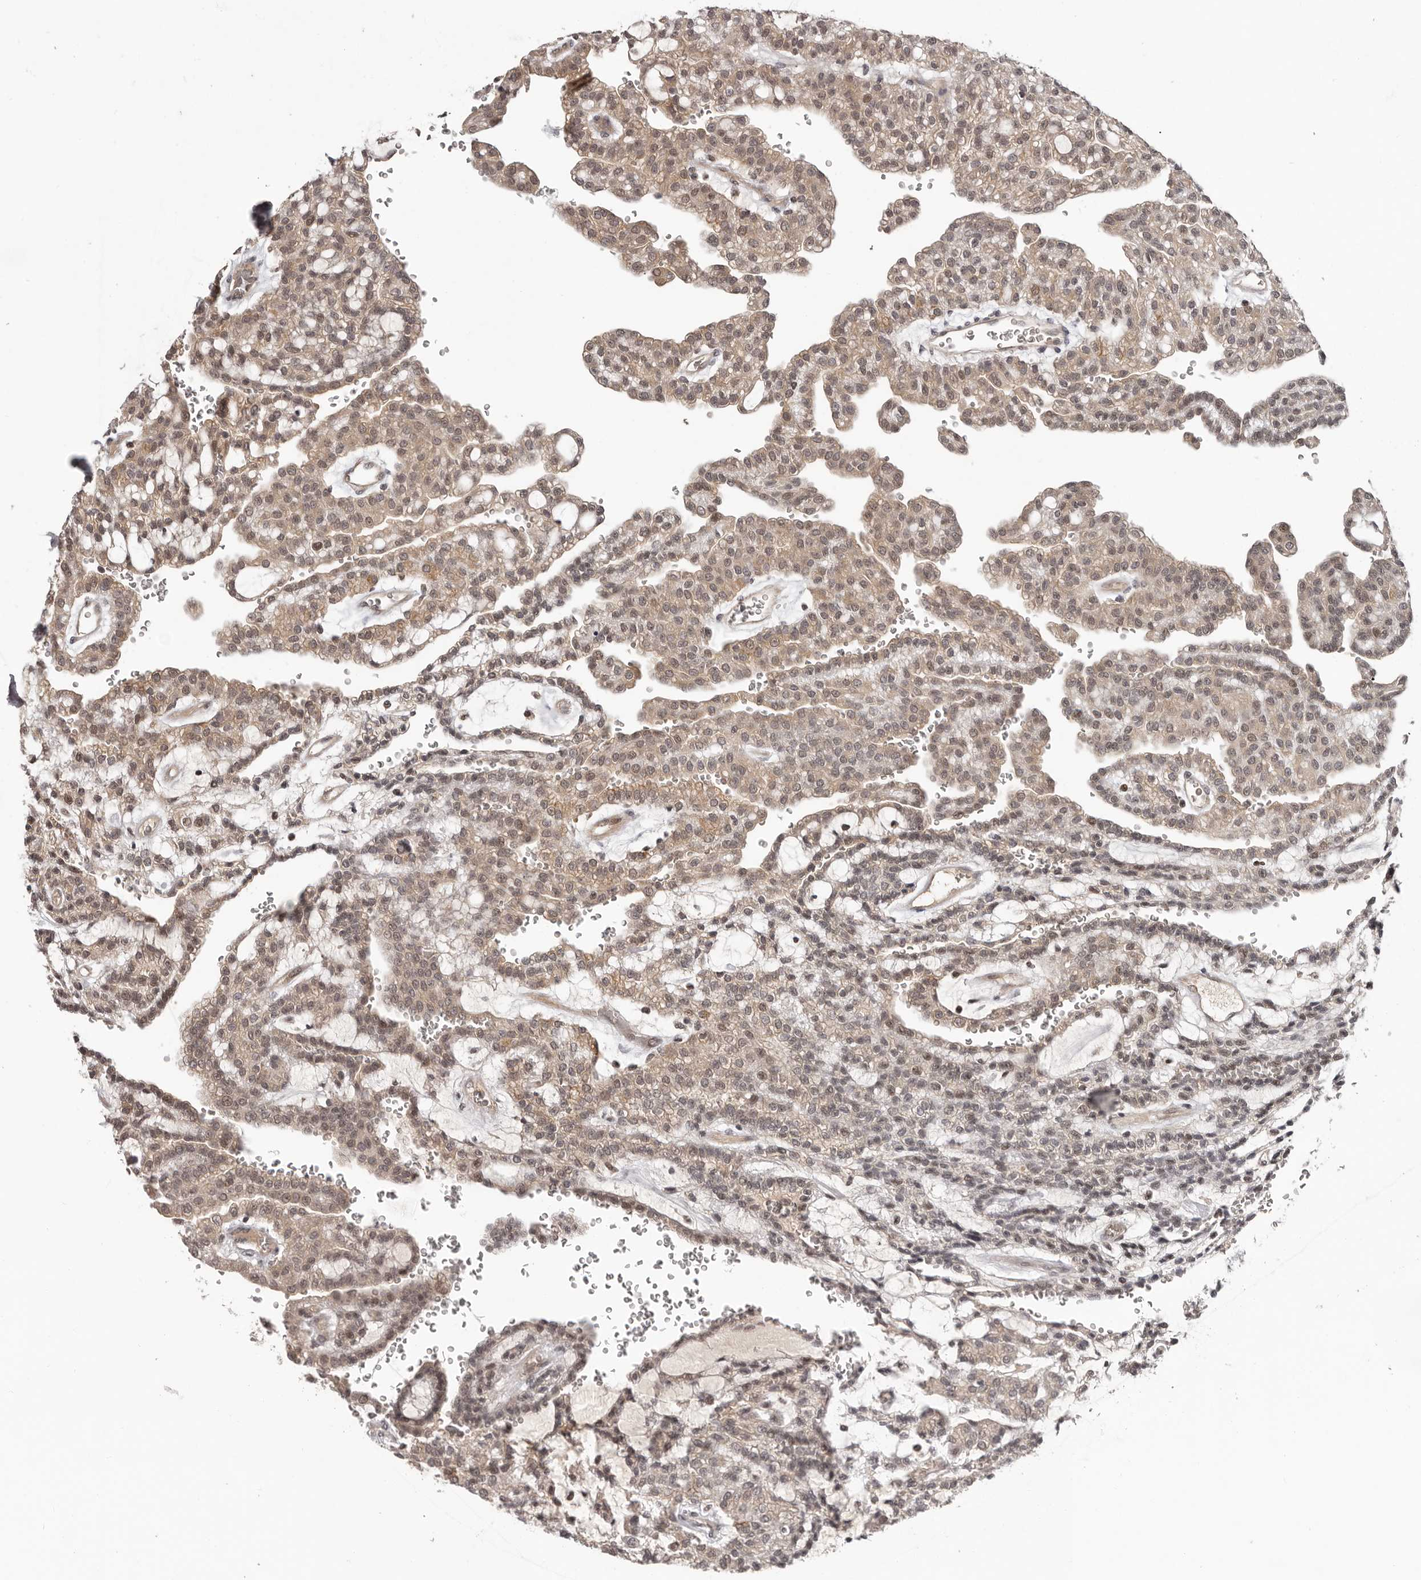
{"staining": {"intensity": "weak", "quantity": ">75%", "location": "cytoplasmic/membranous,nuclear"}, "tissue": "renal cancer", "cell_type": "Tumor cells", "image_type": "cancer", "snomed": [{"axis": "morphology", "description": "Adenocarcinoma, NOS"}, {"axis": "topography", "description": "Kidney"}], "caption": "Renal cancer (adenocarcinoma) stained with a protein marker demonstrates weak staining in tumor cells.", "gene": "TBX5", "patient": {"sex": "male", "age": 63}}